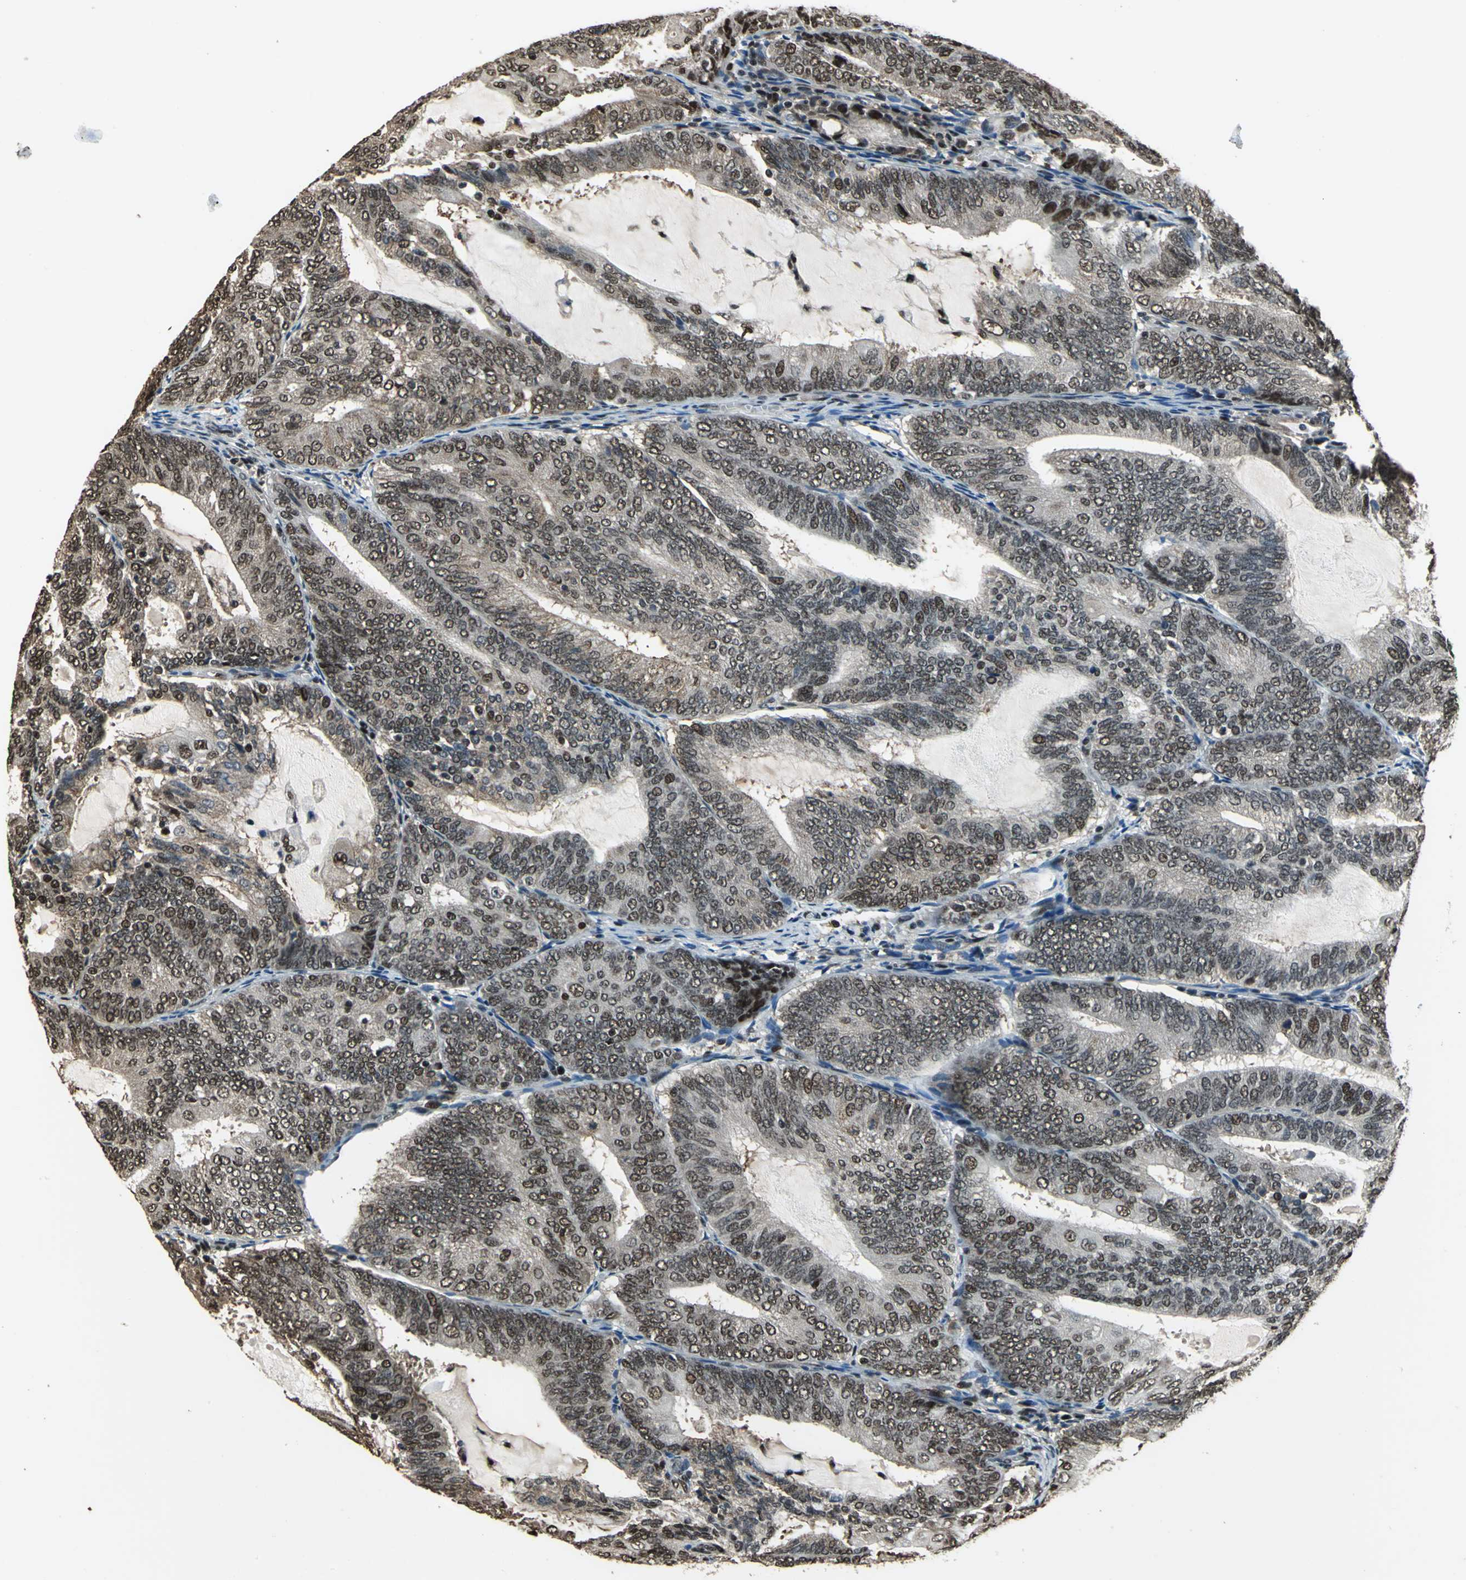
{"staining": {"intensity": "moderate", "quantity": ">75%", "location": "nuclear"}, "tissue": "endometrial cancer", "cell_type": "Tumor cells", "image_type": "cancer", "snomed": [{"axis": "morphology", "description": "Adenocarcinoma, NOS"}, {"axis": "topography", "description": "Endometrium"}], "caption": "Immunohistochemistry histopathology image of neoplastic tissue: human adenocarcinoma (endometrial) stained using immunohistochemistry (IHC) shows medium levels of moderate protein expression localized specifically in the nuclear of tumor cells, appearing as a nuclear brown color.", "gene": "MIS18BP1", "patient": {"sex": "female", "age": 81}}